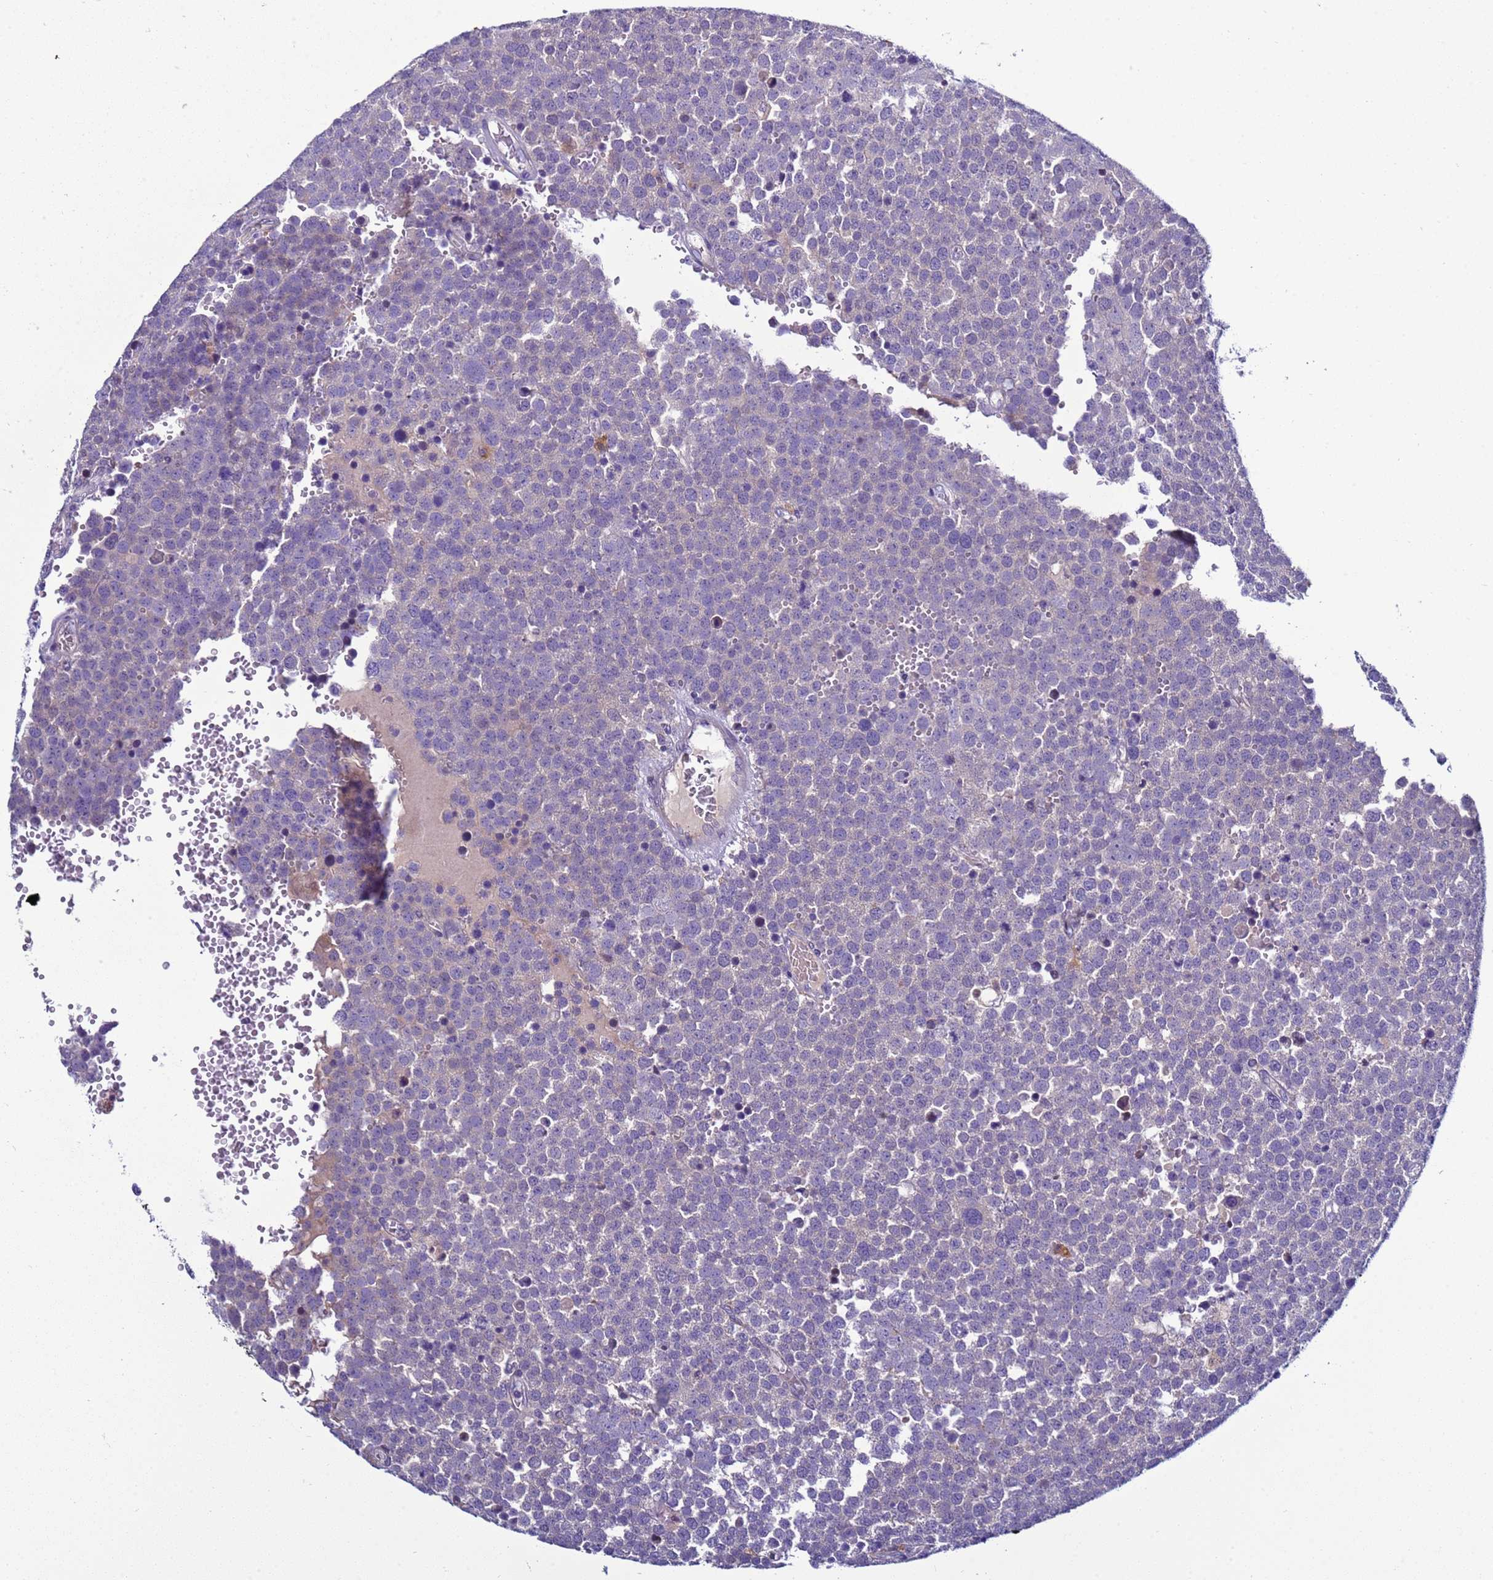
{"staining": {"intensity": "negative", "quantity": "none", "location": "none"}, "tissue": "testis cancer", "cell_type": "Tumor cells", "image_type": "cancer", "snomed": [{"axis": "morphology", "description": "Seminoma, NOS"}, {"axis": "topography", "description": "Testis"}], "caption": "An image of human seminoma (testis) is negative for staining in tumor cells.", "gene": "NAT2", "patient": {"sex": "male", "age": 71}}